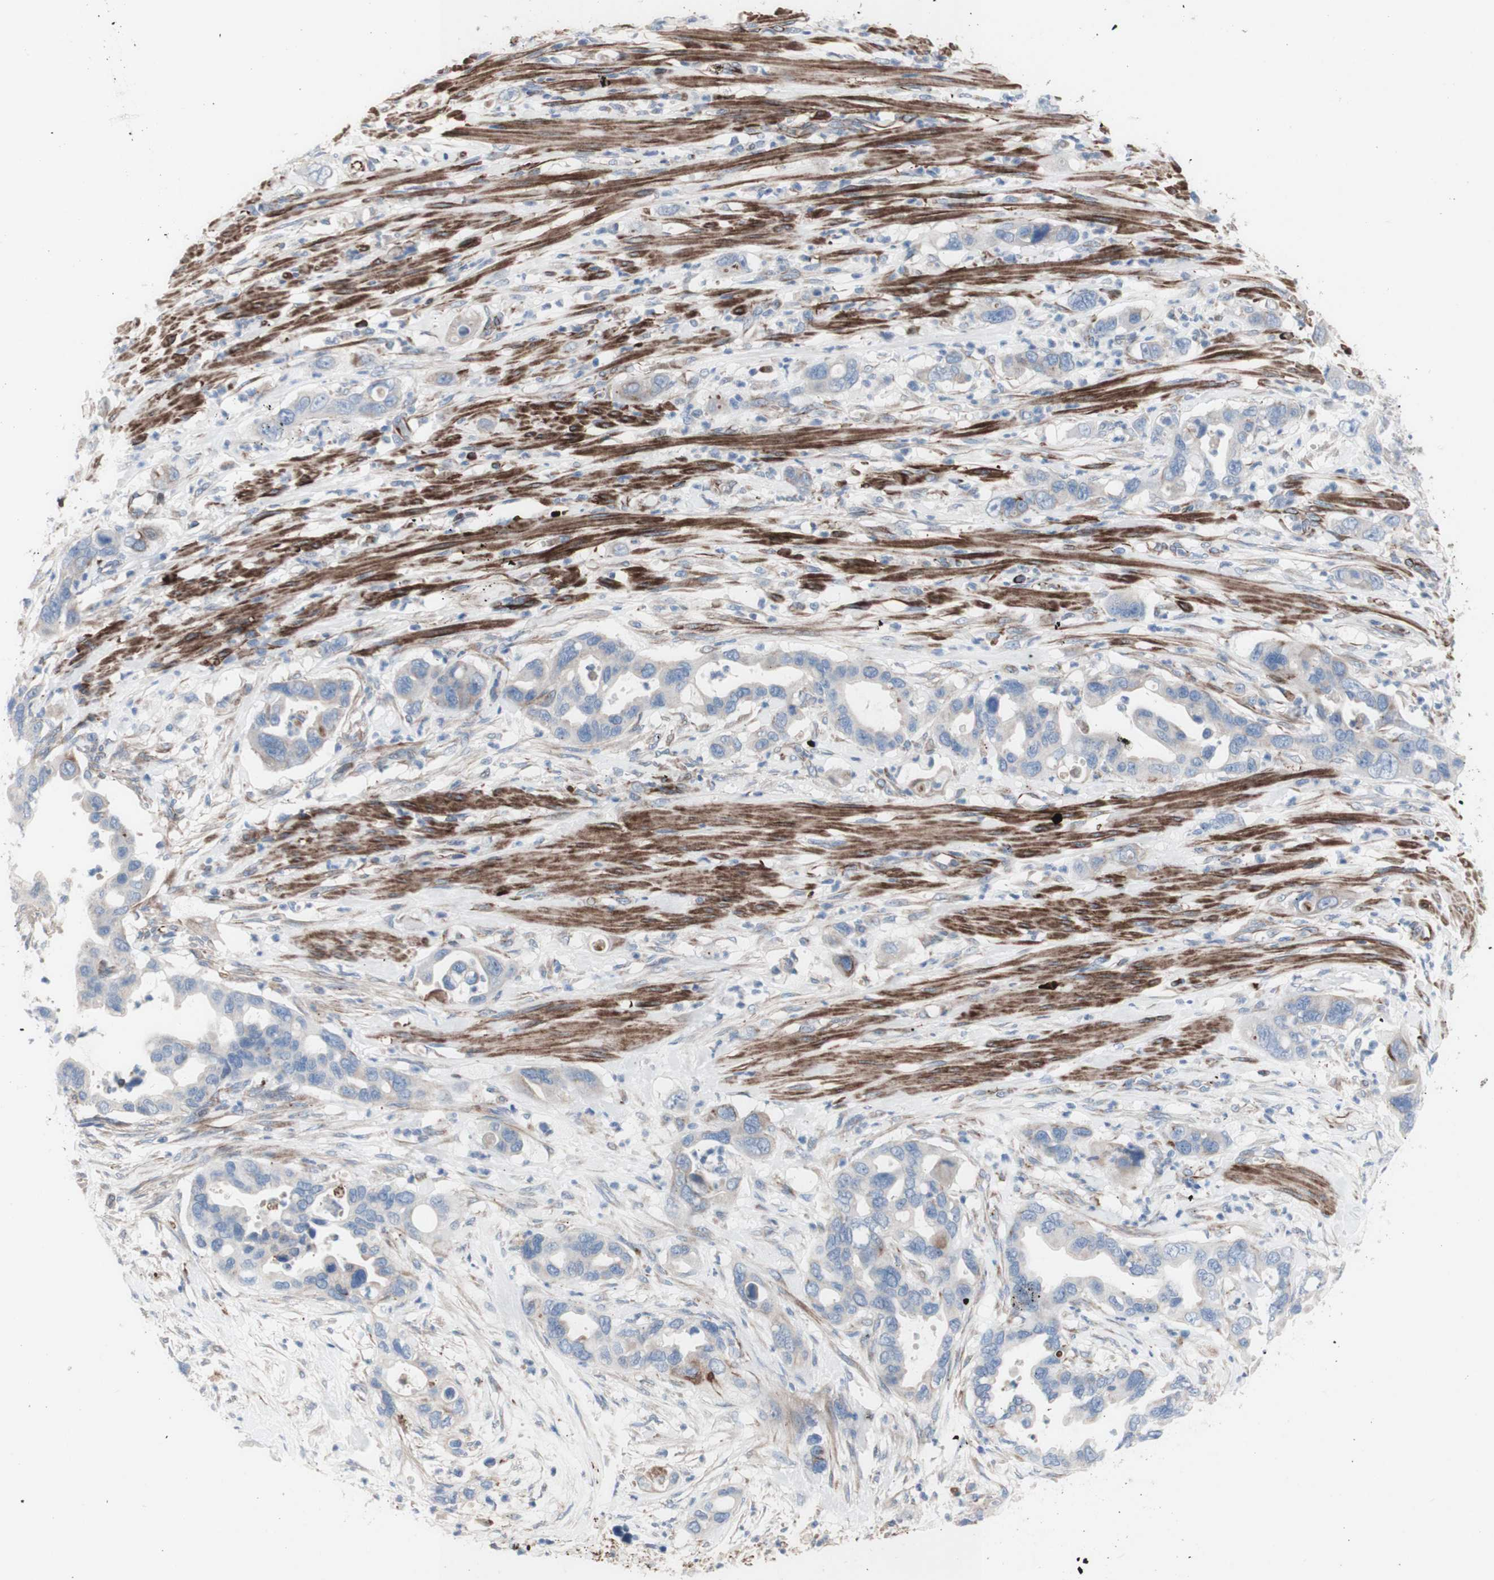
{"staining": {"intensity": "weak", "quantity": "<25%", "location": "cytoplasmic/membranous"}, "tissue": "pancreatic cancer", "cell_type": "Tumor cells", "image_type": "cancer", "snomed": [{"axis": "morphology", "description": "Adenocarcinoma, NOS"}, {"axis": "topography", "description": "Pancreas"}], "caption": "High magnification brightfield microscopy of pancreatic adenocarcinoma stained with DAB (brown) and counterstained with hematoxylin (blue): tumor cells show no significant staining.", "gene": "AGPAT5", "patient": {"sex": "female", "age": 71}}